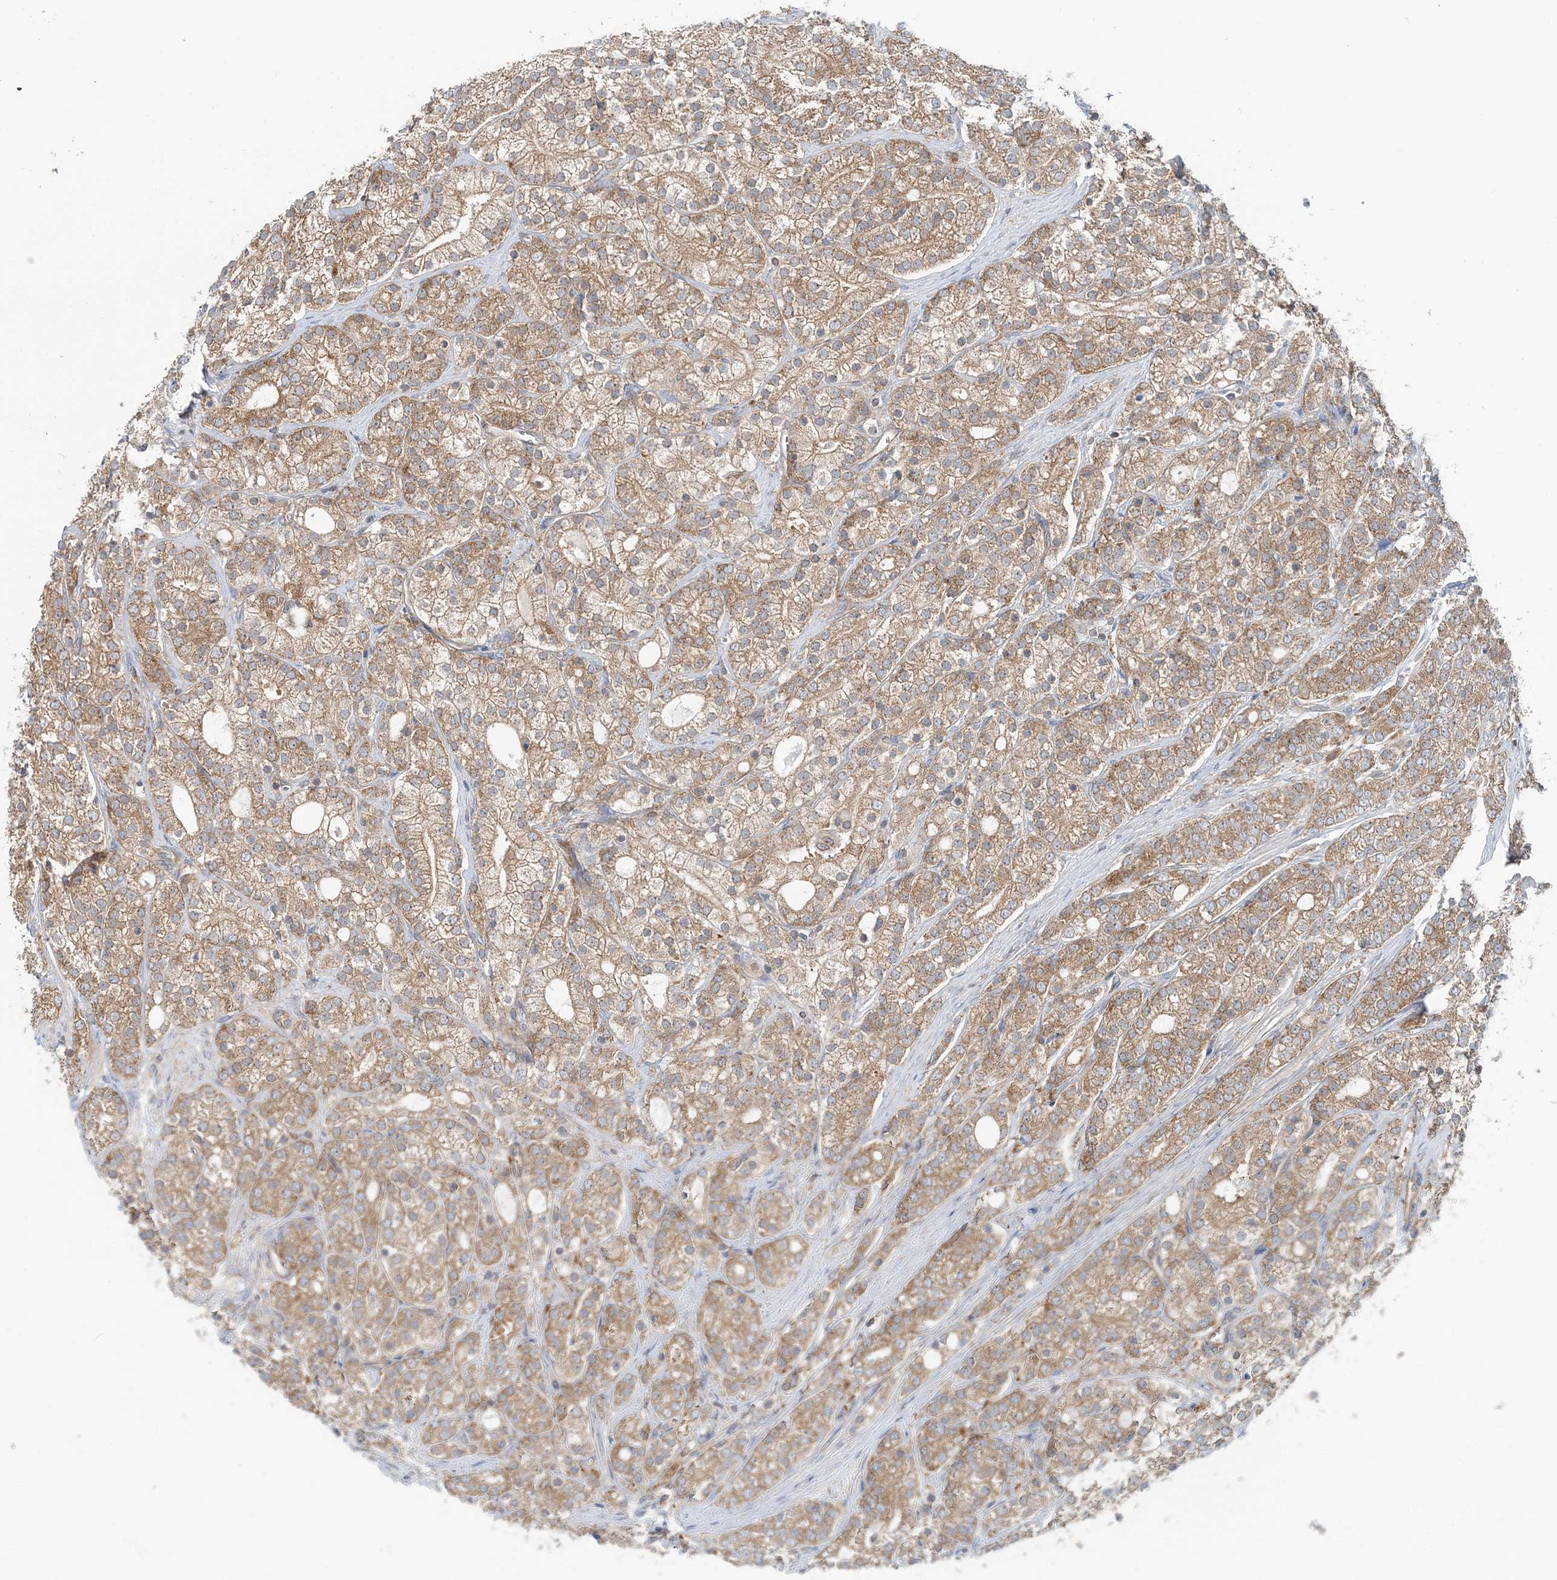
{"staining": {"intensity": "moderate", "quantity": ">75%", "location": "cytoplasmic/membranous"}, "tissue": "prostate cancer", "cell_type": "Tumor cells", "image_type": "cancer", "snomed": [{"axis": "morphology", "description": "Adenocarcinoma, High grade"}, {"axis": "topography", "description": "Prostate"}], "caption": "Immunohistochemical staining of human prostate cancer displays moderate cytoplasmic/membranous protein positivity in about >75% of tumor cells.", "gene": "MOB4", "patient": {"sex": "male", "age": 57}}